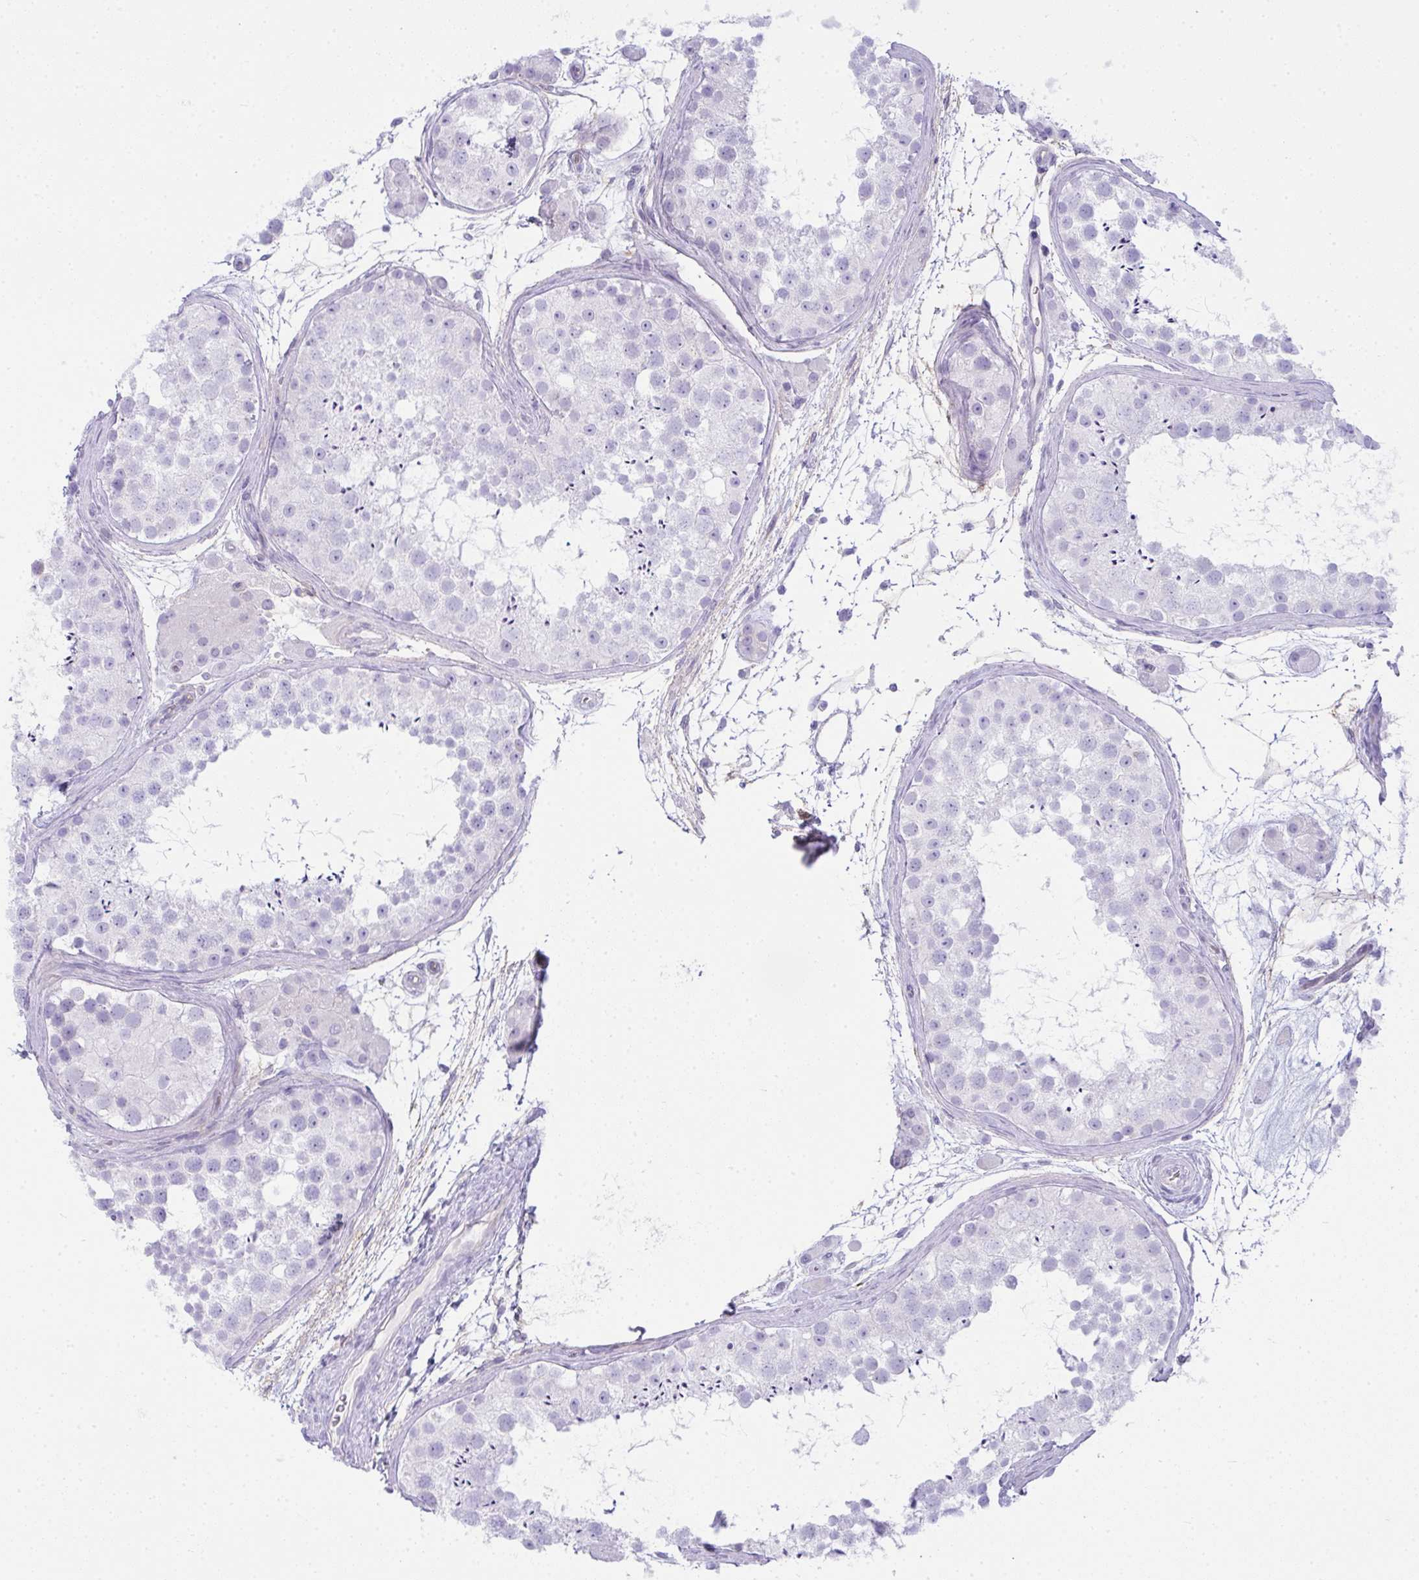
{"staining": {"intensity": "negative", "quantity": "none", "location": "none"}, "tissue": "testis", "cell_type": "Cells in seminiferous ducts", "image_type": "normal", "snomed": [{"axis": "morphology", "description": "Normal tissue, NOS"}, {"axis": "topography", "description": "Testis"}], "caption": "The IHC micrograph has no significant positivity in cells in seminiferous ducts of testis.", "gene": "RASL10A", "patient": {"sex": "male", "age": 41}}